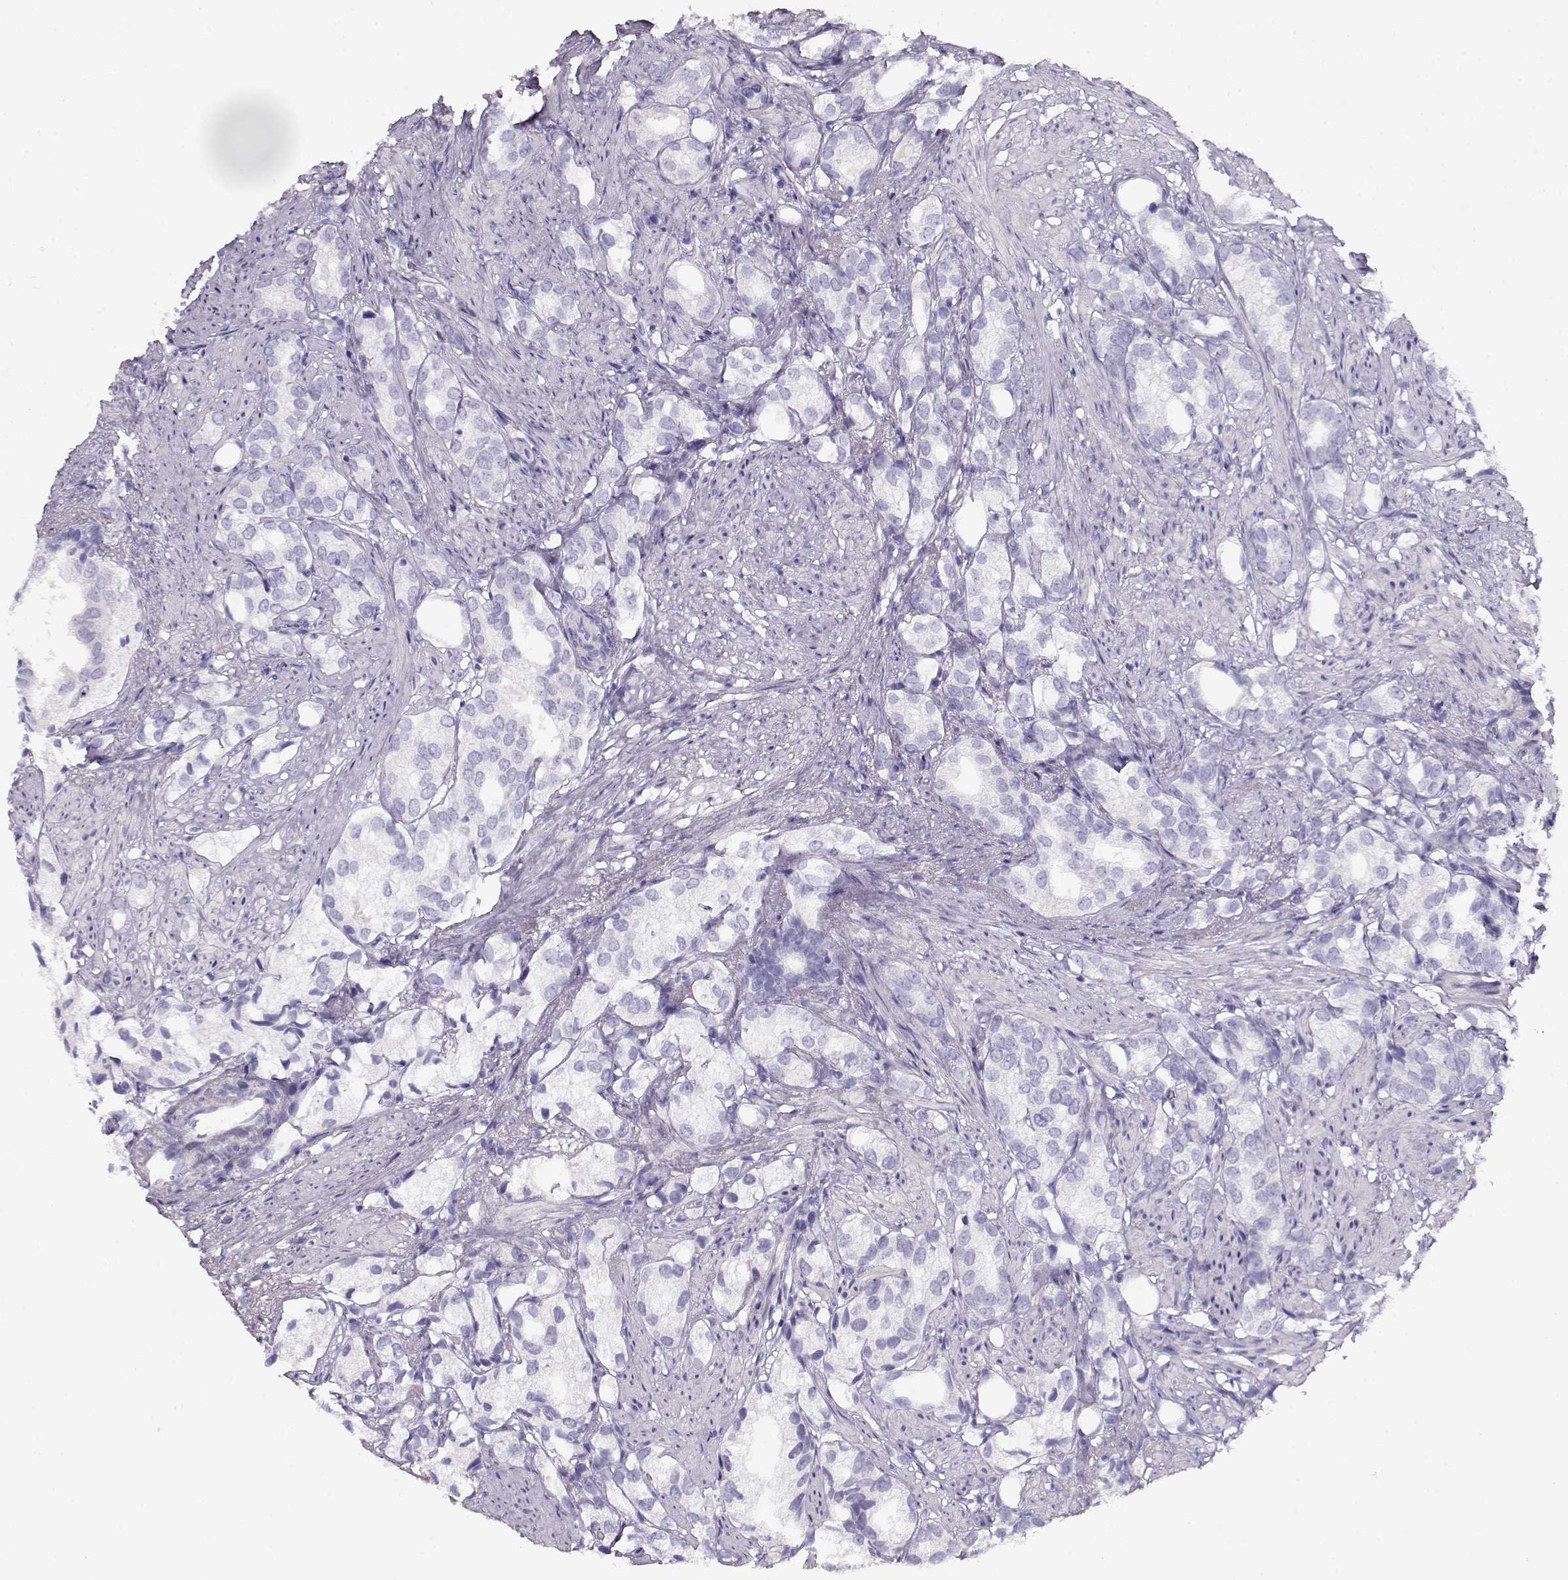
{"staining": {"intensity": "negative", "quantity": "none", "location": "none"}, "tissue": "prostate cancer", "cell_type": "Tumor cells", "image_type": "cancer", "snomed": [{"axis": "morphology", "description": "Adenocarcinoma, High grade"}, {"axis": "topography", "description": "Prostate"}], "caption": "A micrograph of adenocarcinoma (high-grade) (prostate) stained for a protein reveals no brown staining in tumor cells.", "gene": "ACTN2", "patient": {"sex": "male", "age": 82}}